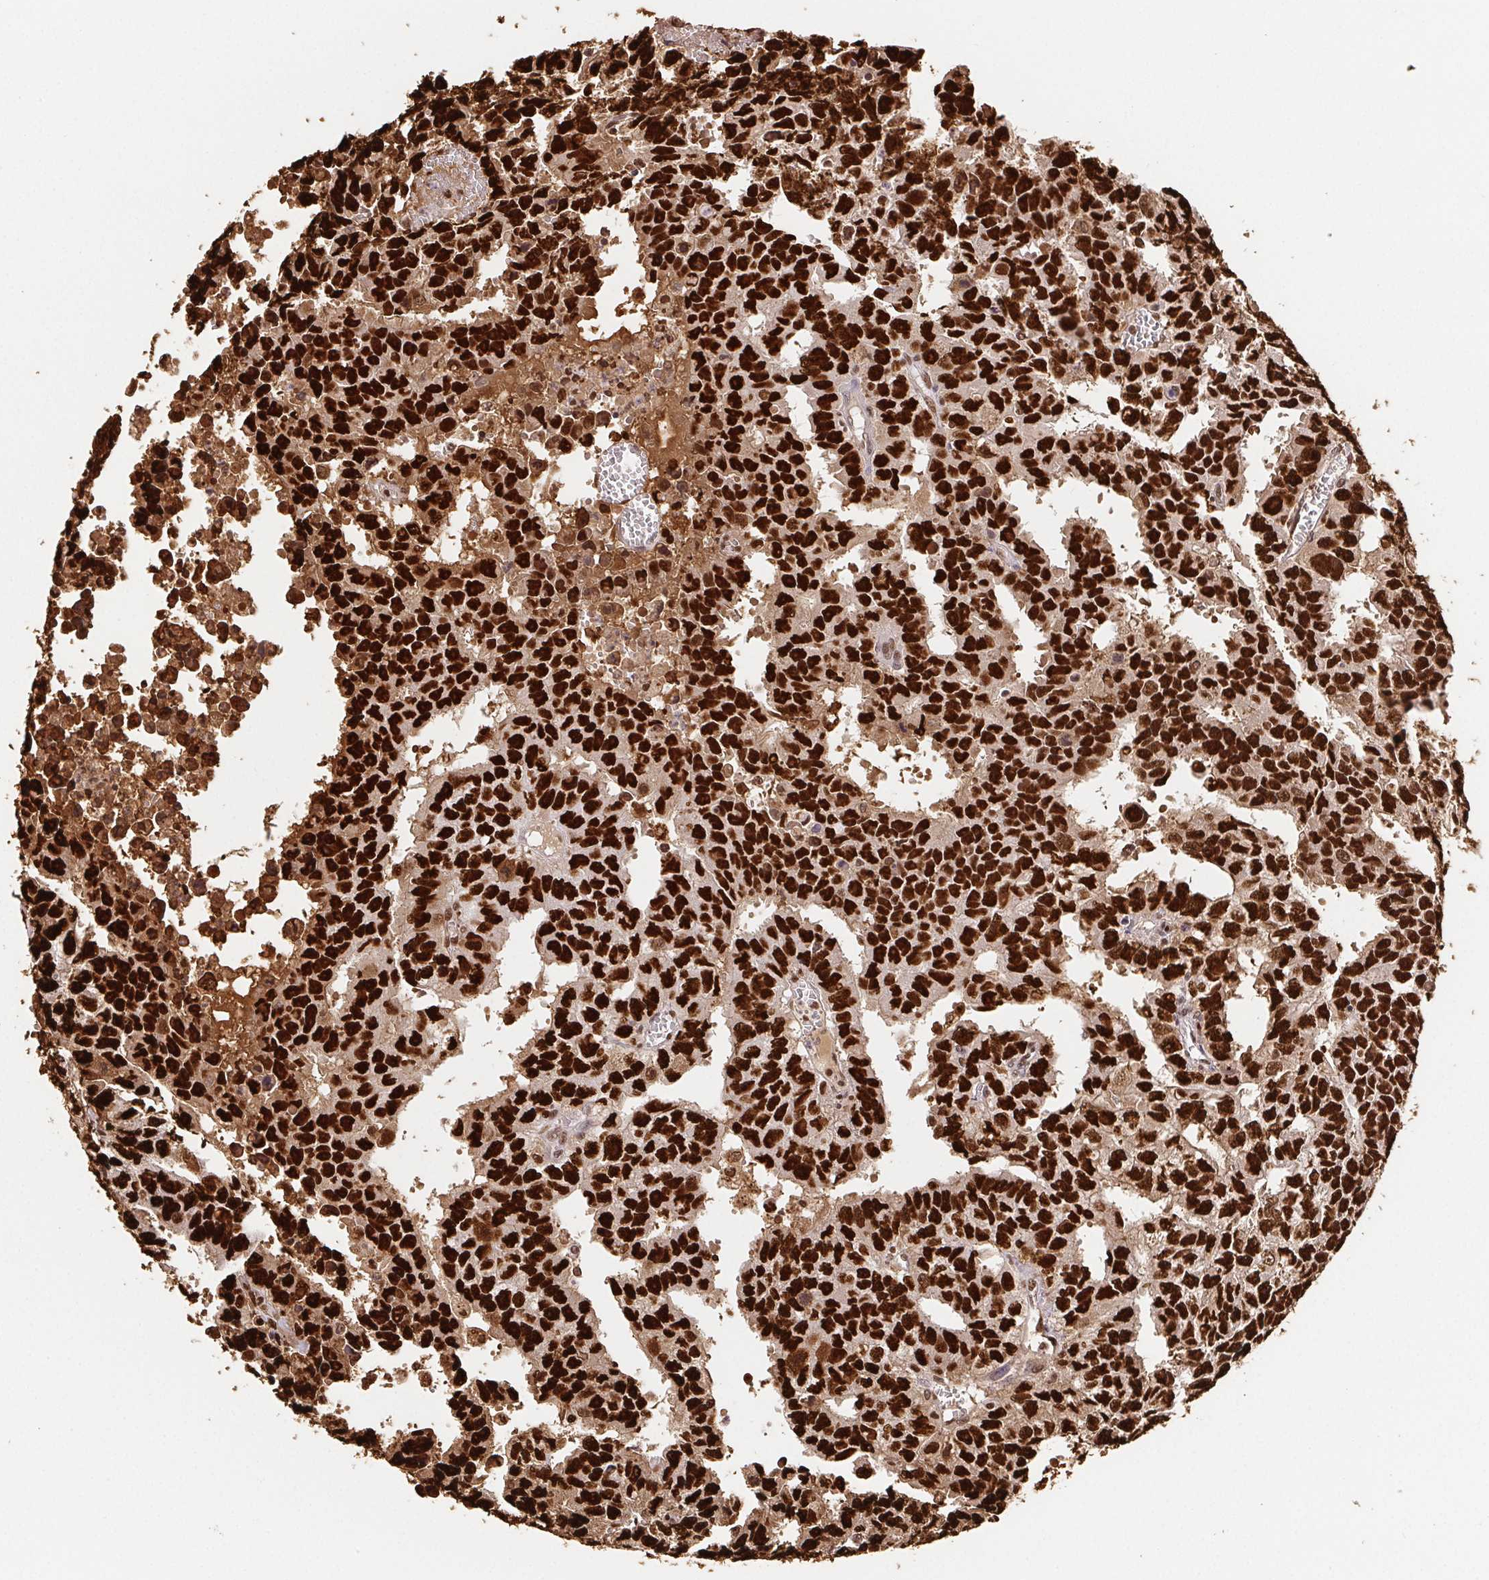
{"staining": {"intensity": "strong", "quantity": ">75%", "location": "nuclear"}, "tissue": "testis cancer", "cell_type": "Tumor cells", "image_type": "cancer", "snomed": [{"axis": "morphology", "description": "Carcinoma, Embryonal, NOS"}, {"axis": "morphology", "description": "Teratoma, malignant, NOS"}, {"axis": "topography", "description": "Testis"}], "caption": "IHC photomicrograph of neoplastic tissue: testis cancer stained using immunohistochemistry (IHC) displays high levels of strong protein expression localized specifically in the nuclear of tumor cells, appearing as a nuclear brown color.", "gene": "SET", "patient": {"sex": "male", "age": 24}}